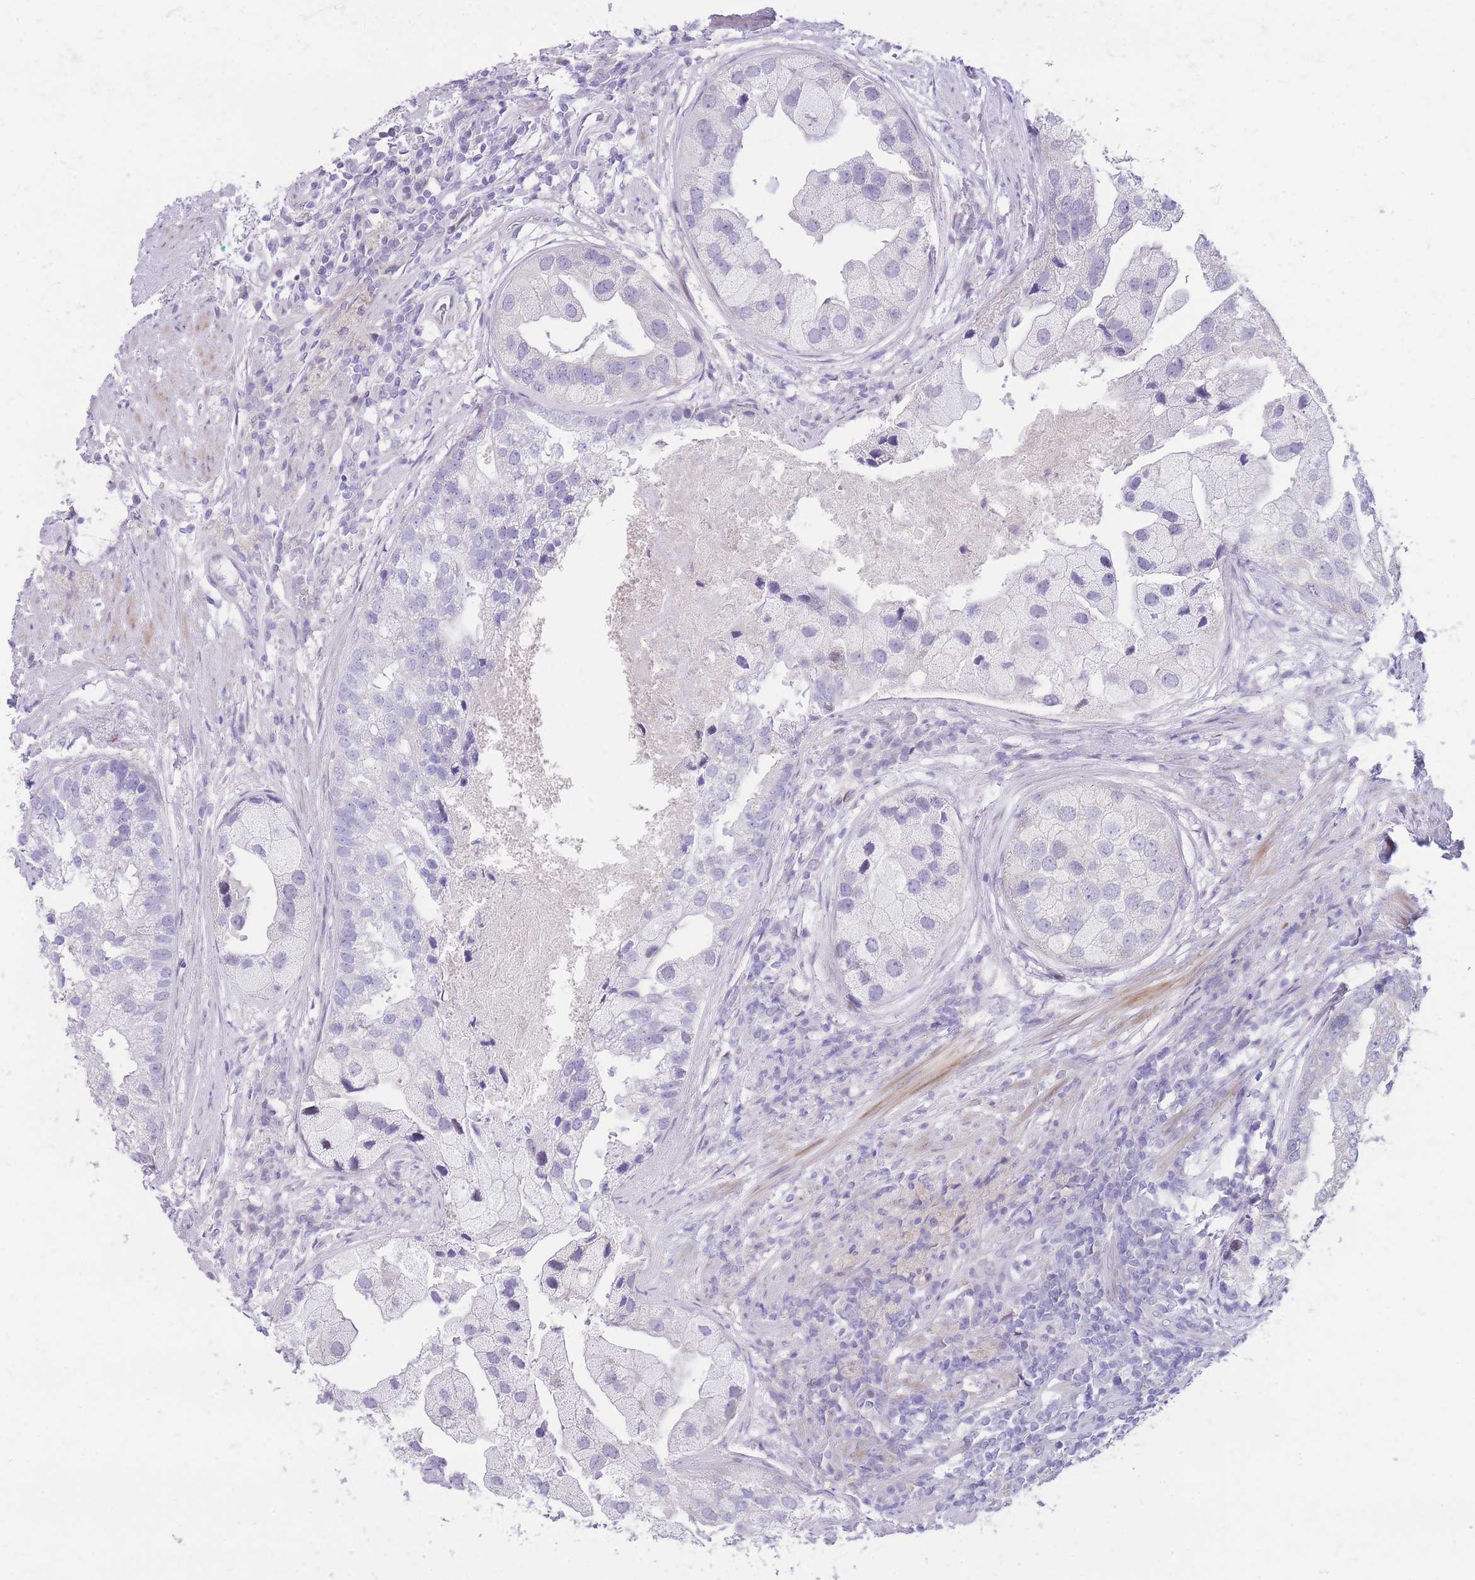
{"staining": {"intensity": "negative", "quantity": "none", "location": "none"}, "tissue": "prostate cancer", "cell_type": "Tumor cells", "image_type": "cancer", "snomed": [{"axis": "morphology", "description": "Adenocarcinoma, High grade"}, {"axis": "topography", "description": "Prostate"}], "caption": "This is an immunohistochemistry histopathology image of prostate cancer (adenocarcinoma (high-grade)). There is no positivity in tumor cells.", "gene": "SHCBP1", "patient": {"sex": "male", "age": 62}}